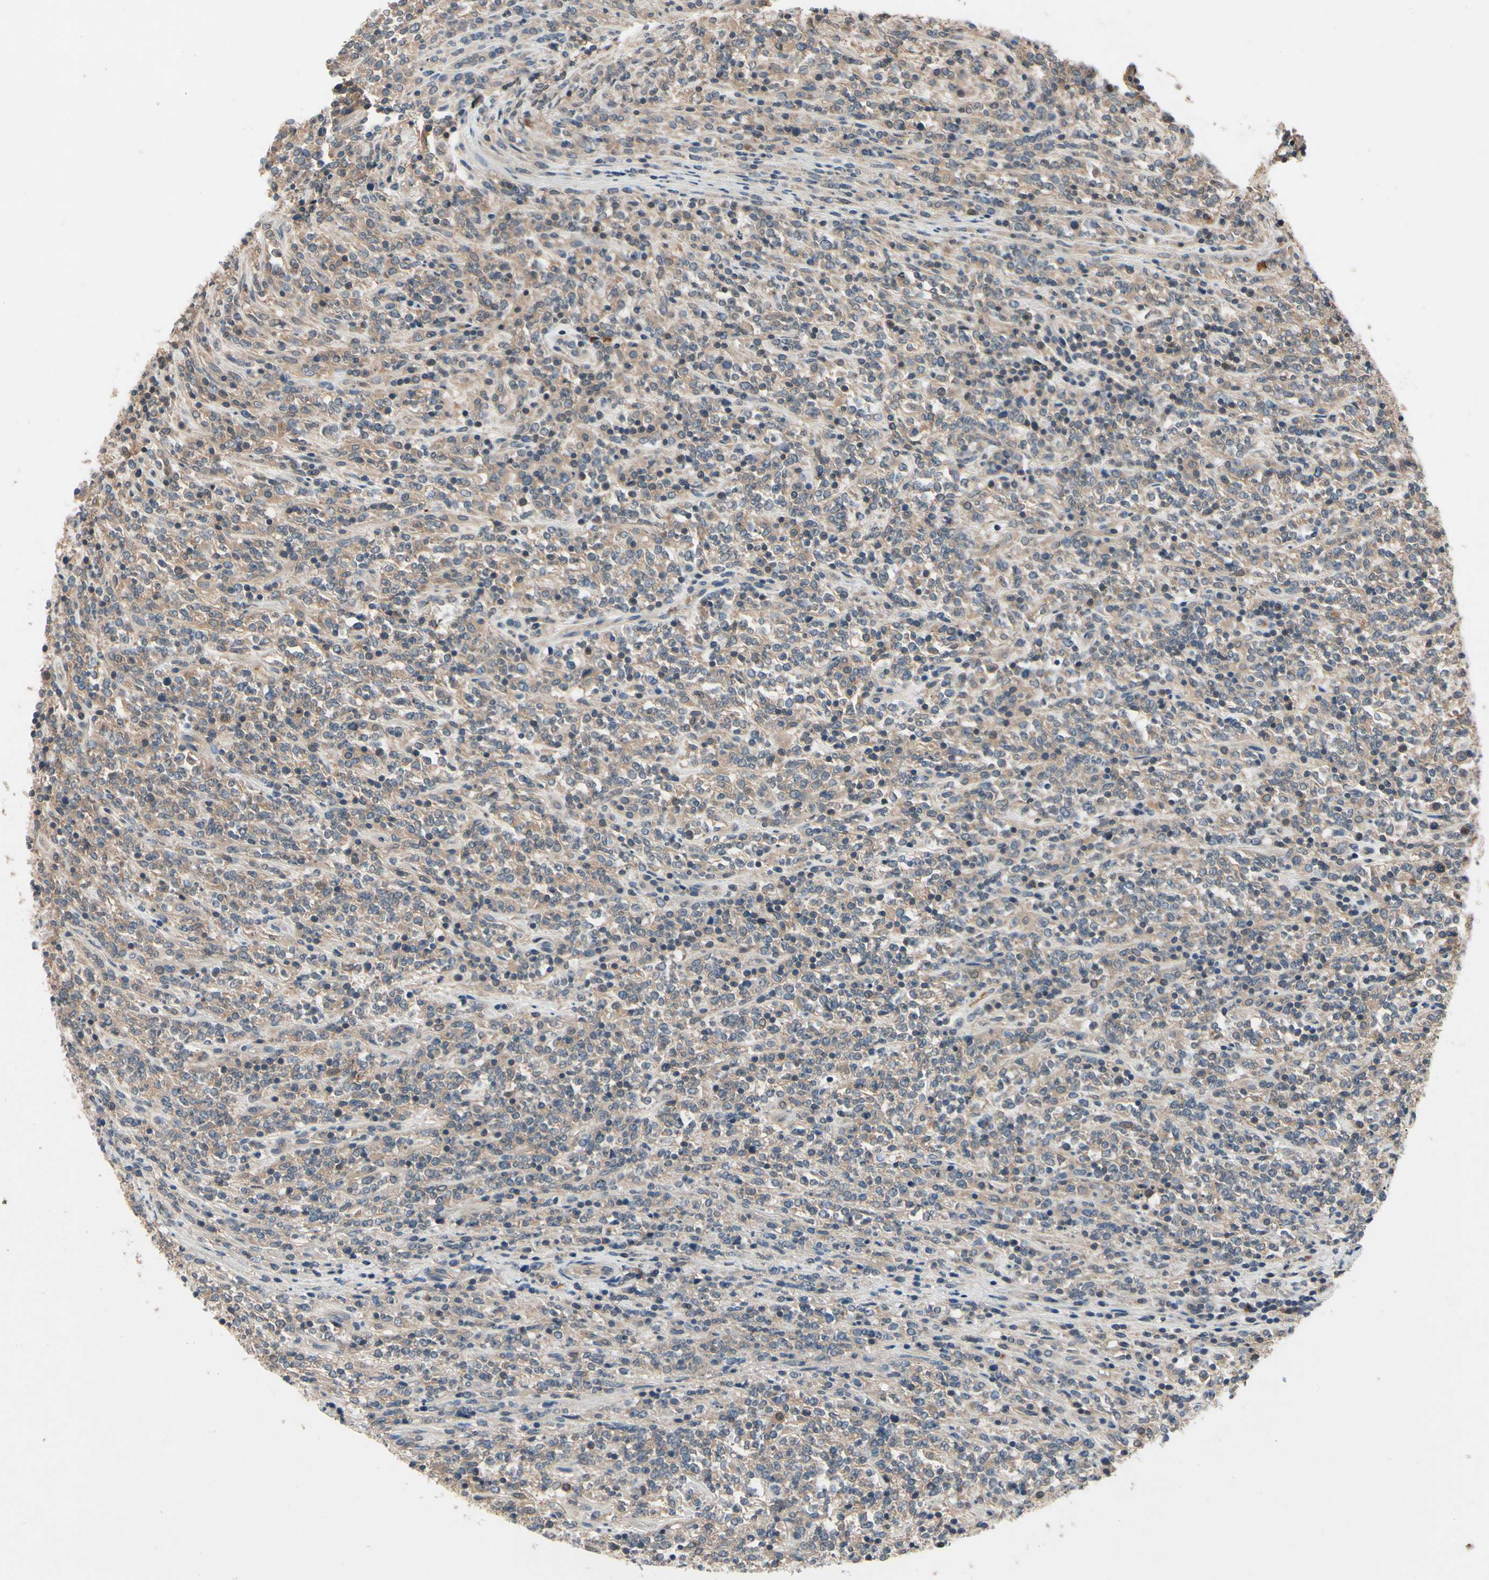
{"staining": {"intensity": "weak", "quantity": ">75%", "location": "cytoplasmic/membranous"}, "tissue": "lymphoma", "cell_type": "Tumor cells", "image_type": "cancer", "snomed": [{"axis": "morphology", "description": "Malignant lymphoma, non-Hodgkin's type, High grade"}, {"axis": "topography", "description": "Soft tissue"}], "caption": "A brown stain shows weak cytoplasmic/membranous positivity of a protein in human malignant lymphoma, non-Hodgkin's type (high-grade) tumor cells.", "gene": "IL1RL1", "patient": {"sex": "male", "age": 18}}